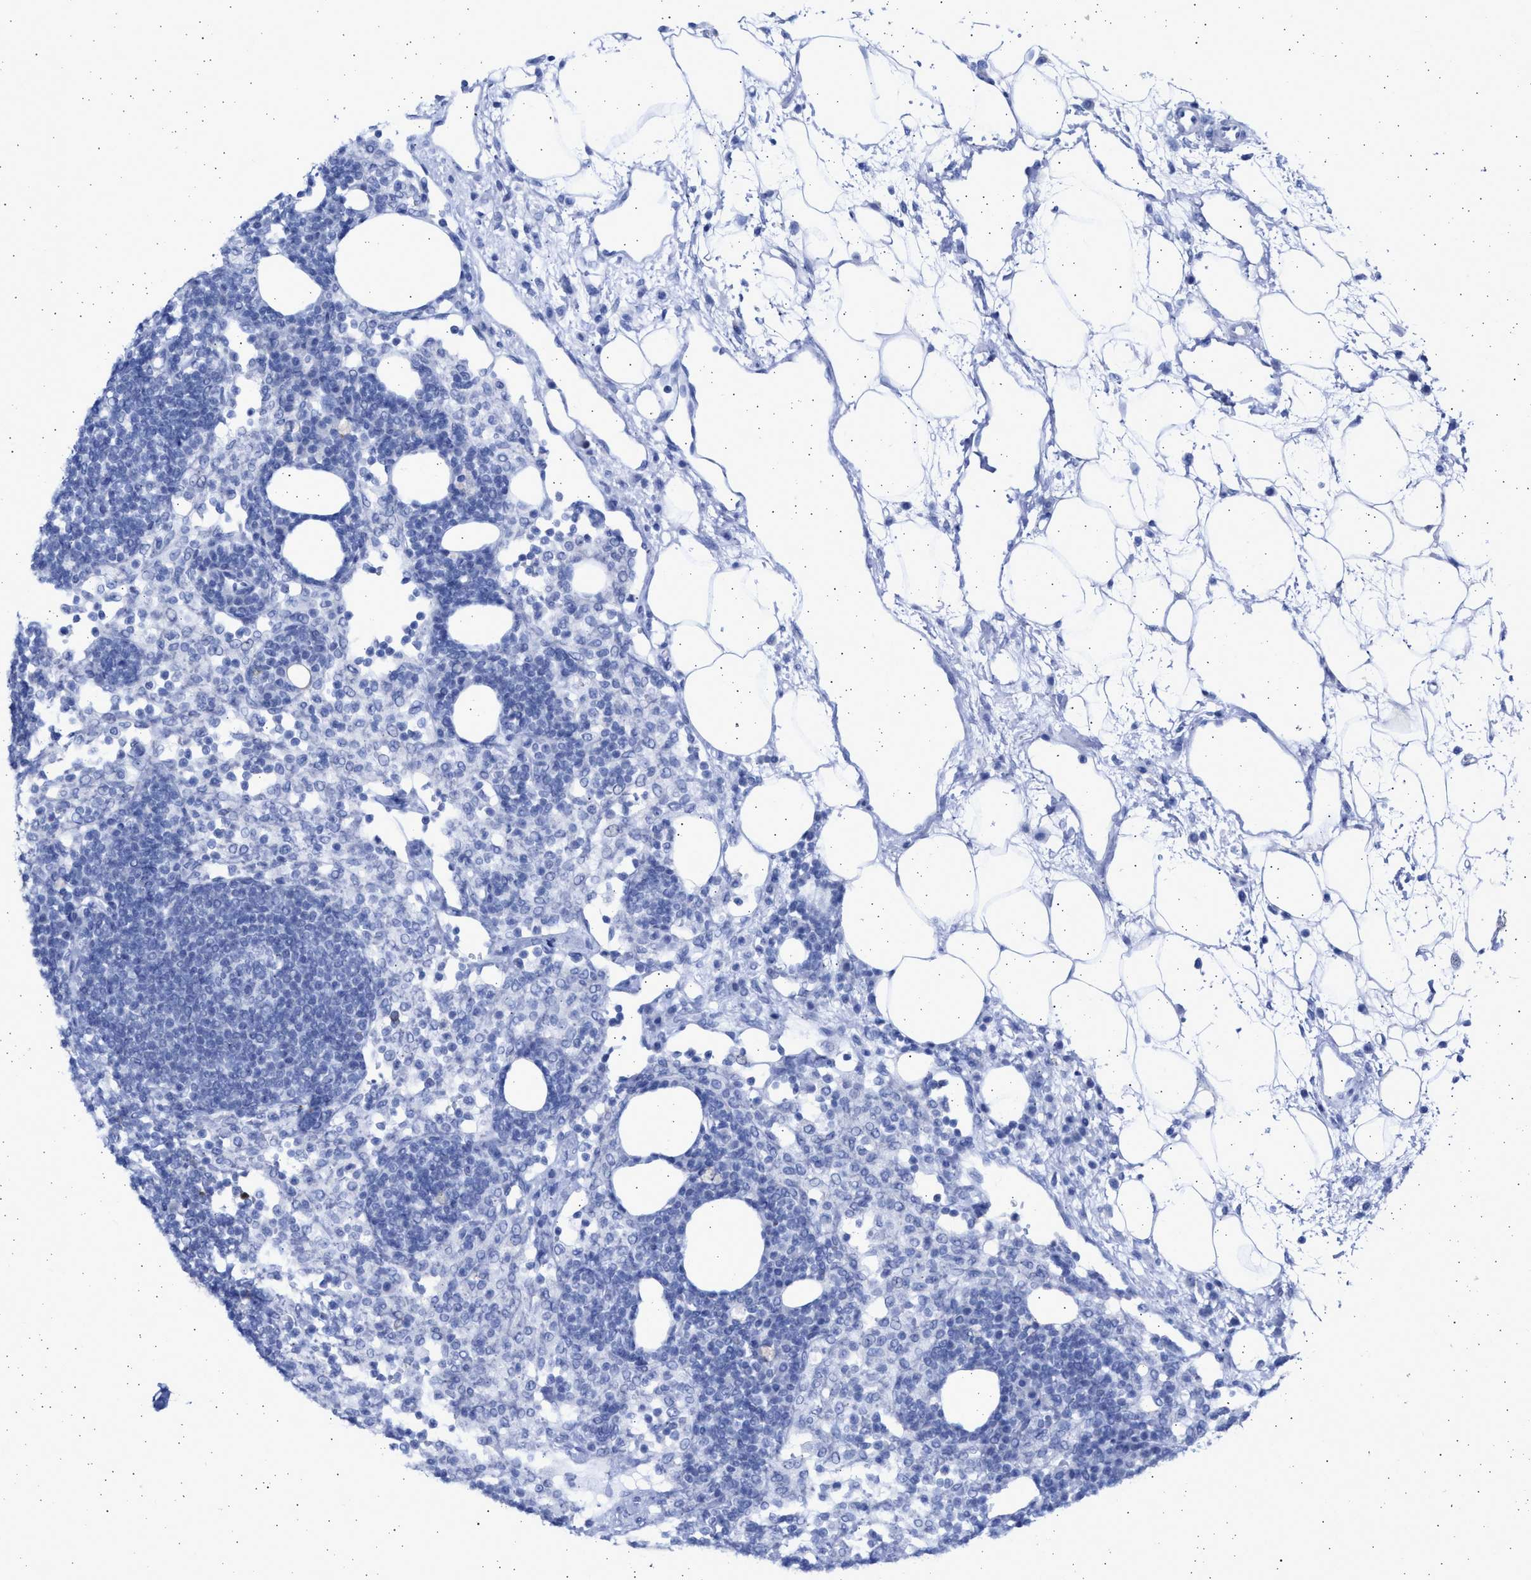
{"staining": {"intensity": "negative", "quantity": "none", "location": "none"}, "tissue": "lymph node", "cell_type": "Germinal center cells", "image_type": "normal", "snomed": [{"axis": "morphology", "description": "Normal tissue, NOS"}, {"axis": "morphology", "description": "Carcinoid, malignant, NOS"}, {"axis": "topography", "description": "Lymph node"}], "caption": "This image is of normal lymph node stained with immunohistochemistry to label a protein in brown with the nuclei are counter-stained blue. There is no positivity in germinal center cells. (DAB immunohistochemistry (IHC), high magnification).", "gene": "ALDOC", "patient": {"sex": "male", "age": 47}}